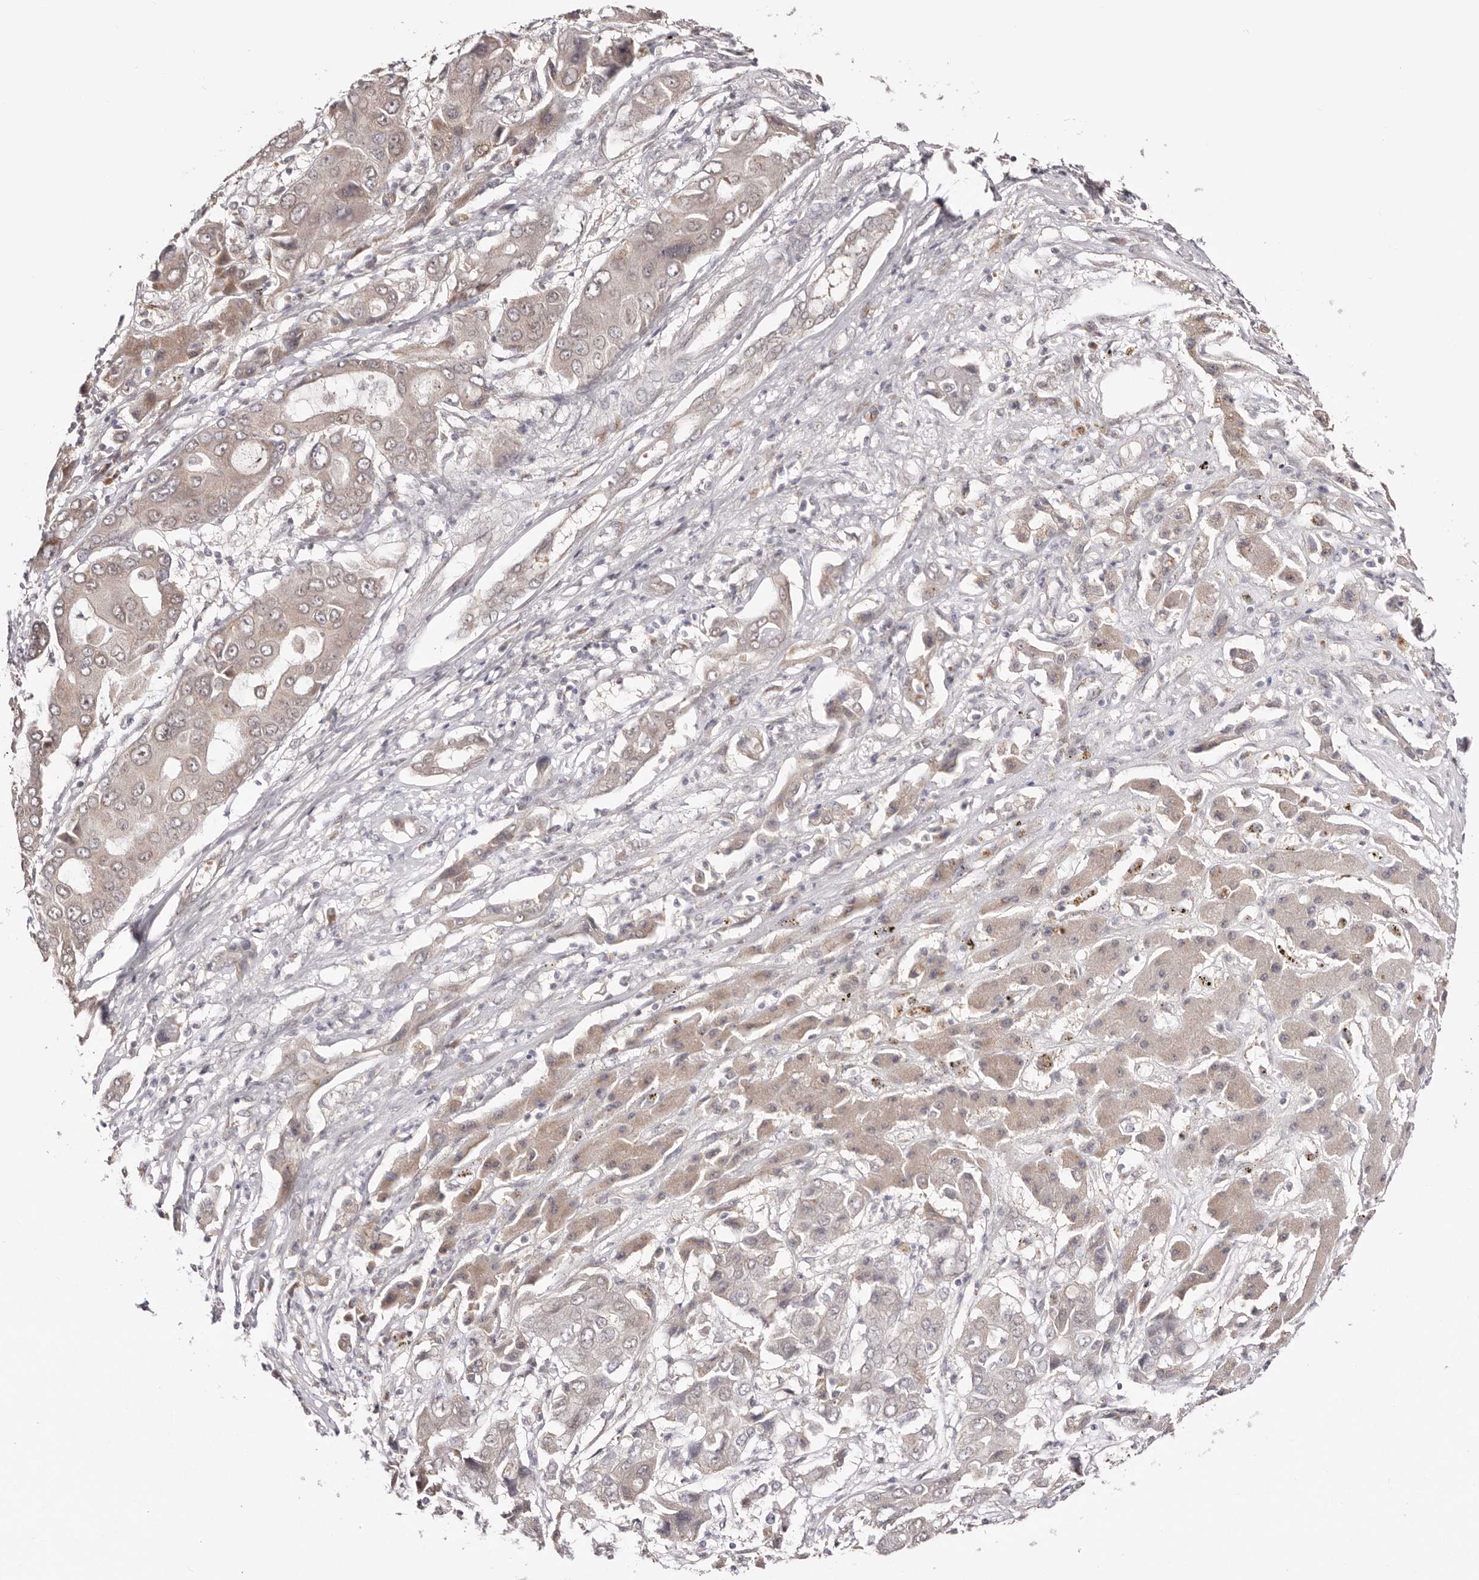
{"staining": {"intensity": "weak", "quantity": "<25%", "location": "cytoplasmic/membranous"}, "tissue": "liver cancer", "cell_type": "Tumor cells", "image_type": "cancer", "snomed": [{"axis": "morphology", "description": "Cholangiocarcinoma"}, {"axis": "topography", "description": "Liver"}], "caption": "This image is of liver cancer (cholangiocarcinoma) stained with IHC to label a protein in brown with the nuclei are counter-stained blue. There is no positivity in tumor cells. (DAB (3,3'-diaminobenzidine) IHC, high magnification).", "gene": "EGR3", "patient": {"sex": "male", "age": 67}}